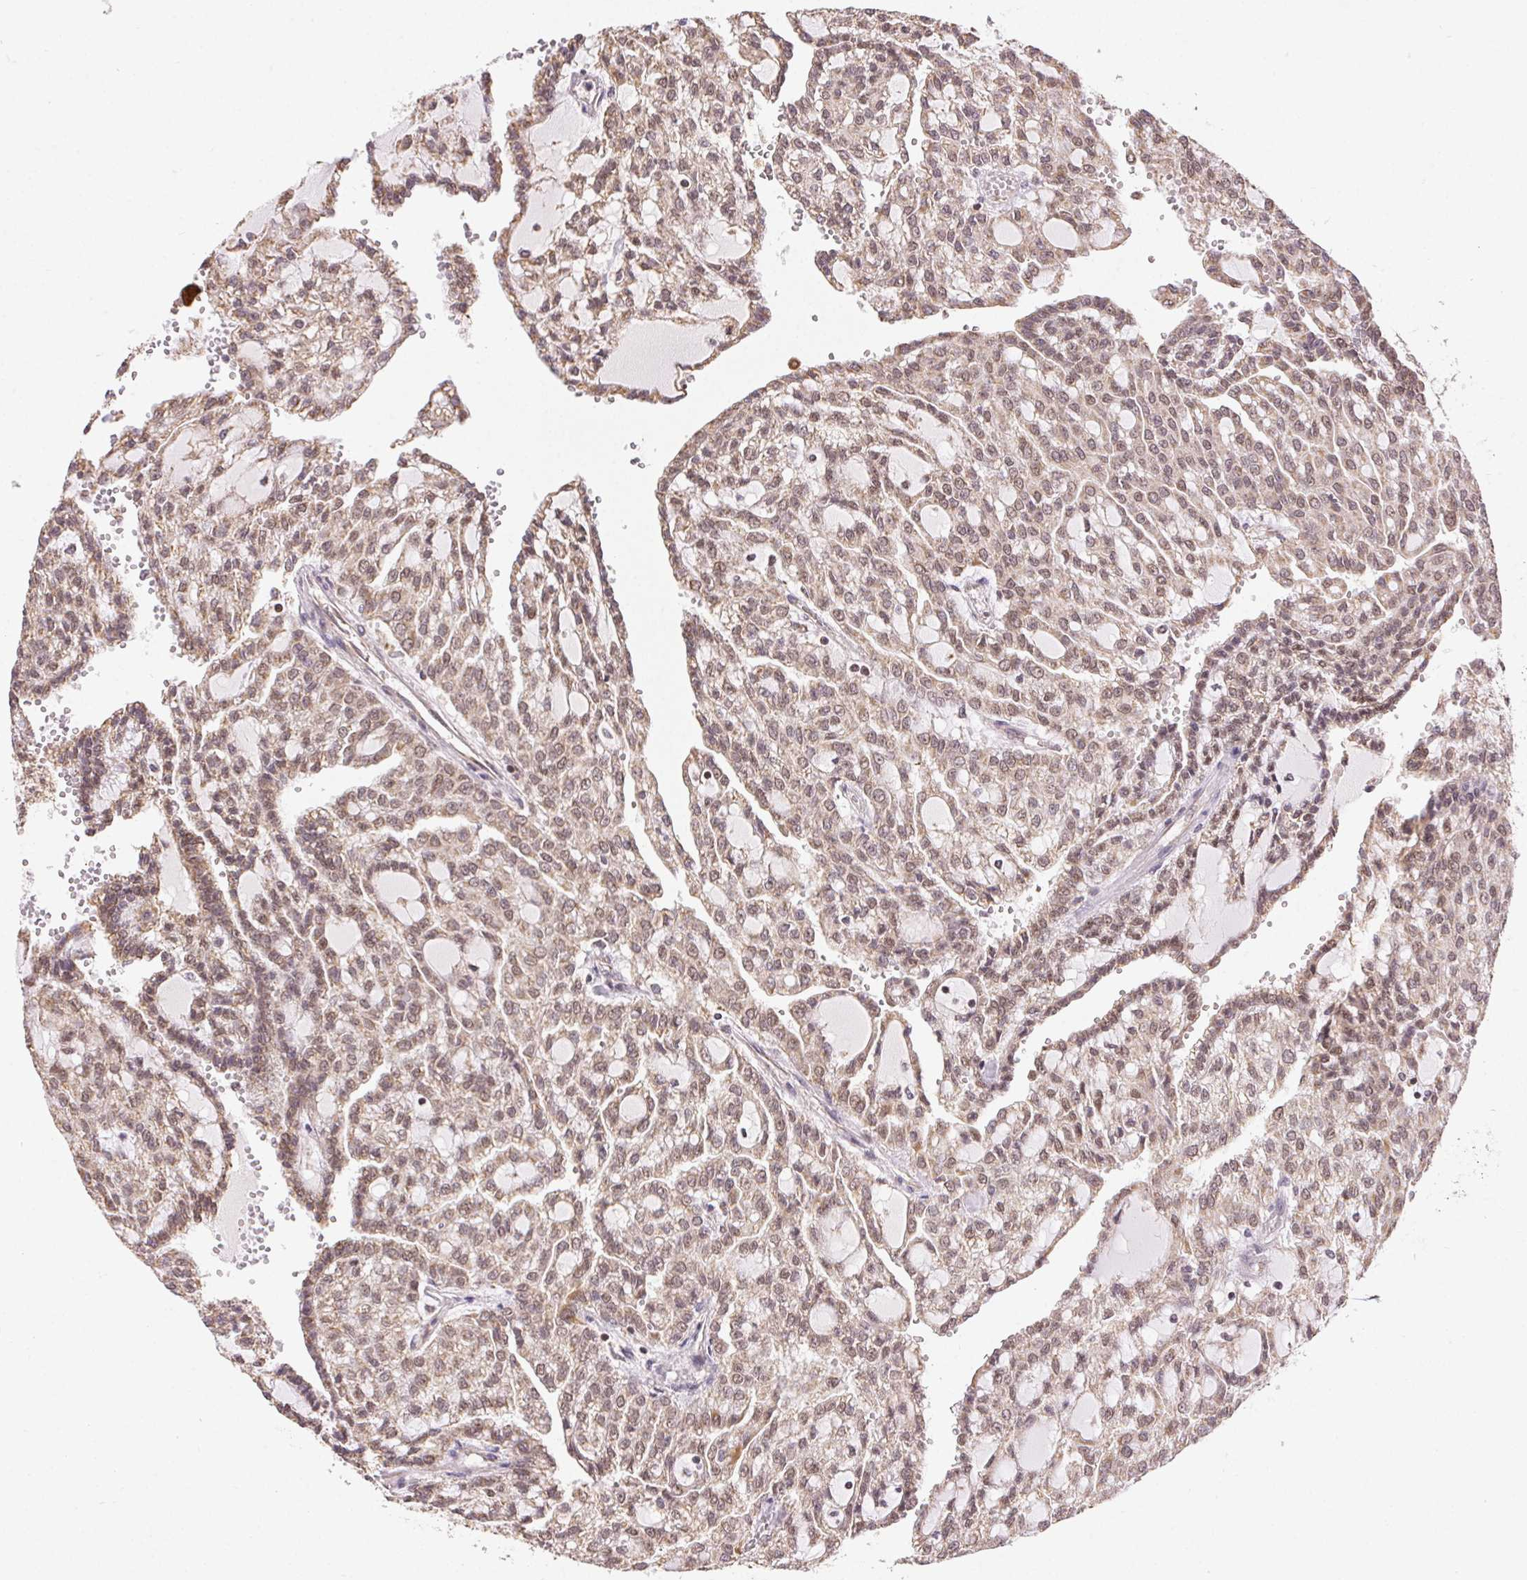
{"staining": {"intensity": "weak", "quantity": ">75%", "location": "cytoplasmic/membranous,nuclear"}, "tissue": "renal cancer", "cell_type": "Tumor cells", "image_type": "cancer", "snomed": [{"axis": "morphology", "description": "Adenocarcinoma, NOS"}, {"axis": "topography", "description": "Kidney"}], "caption": "Immunohistochemical staining of human renal cancer exhibits weak cytoplasmic/membranous and nuclear protein staining in about >75% of tumor cells. (Stains: DAB in brown, nuclei in blue, Microscopy: brightfield microscopy at high magnification).", "gene": "PIWIL4", "patient": {"sex": "male", "age": 63}}